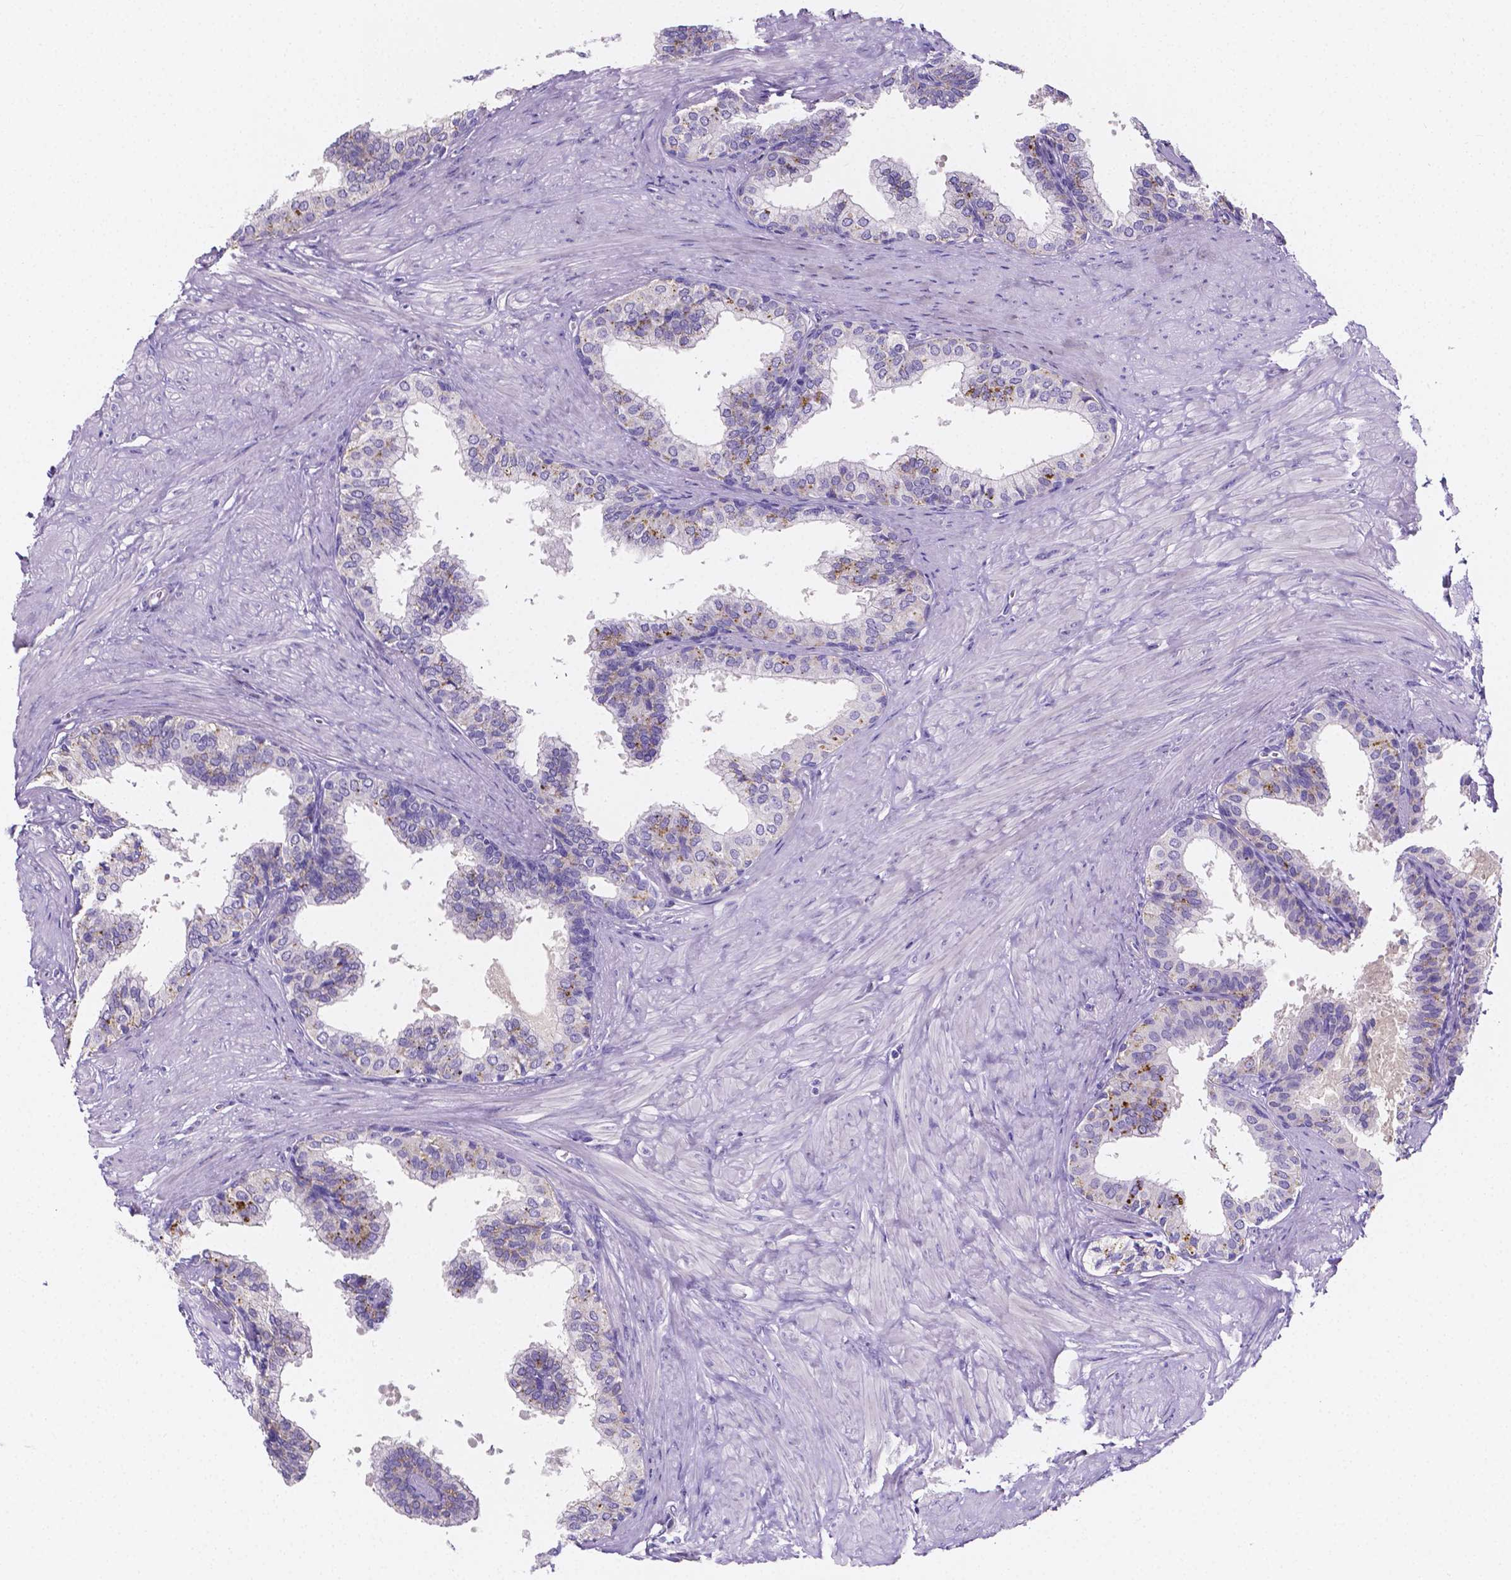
{"staining": {"intensity": "moderate", "quantity": "<25%", "location": "cytoplasmic/membranous"}, "tissue": "prostate", "cell_type": "Glandular cells", "image_type": "normal", "snomed": [{"axis": "morphology", "description": "Normal tissue, NOS"}, {"axis": "topography", "description": "Prostate"}, {"axis": "topography", "description": "Peripheral nerve tissue"}], "caption": "Protein staining by IHC shows moderate cytoplasmic/membranous staining in about <25% of glandular cells in normal prostate. (brown staining indicates protein expression, while blue staining denotes nuclei).", "gene": "NRGN", "patient": {"sex": "male", "age": 55}}